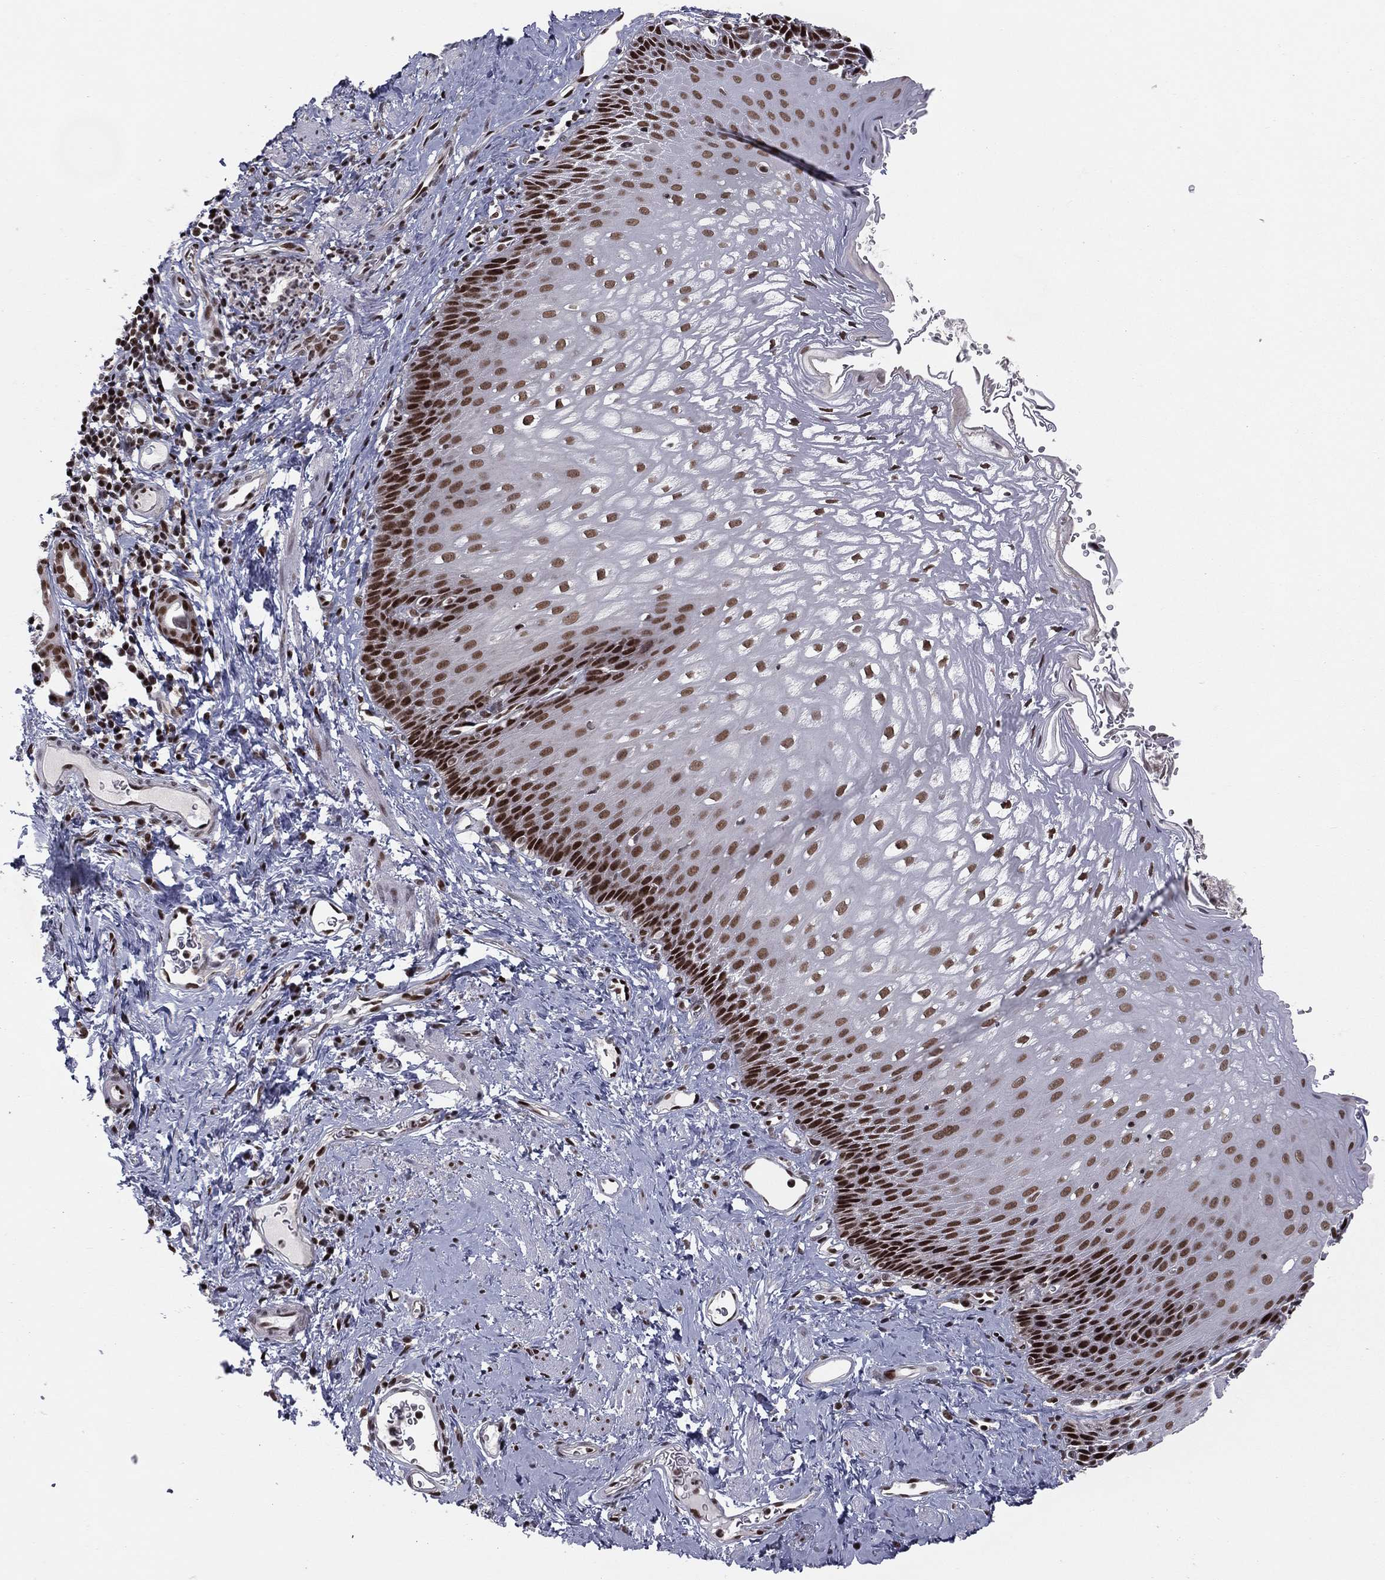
{"staining": {"intensity": "strong", "quantity": "<25%", "location": "nuclear"}, "tissue": "esophagus", "cell_type": "Squamous epithelial cells", "image_type": "normal", "snomed": [{"axis": "morphology", "description": "Normal tissue, NOS"}, {"axis": "topography", "description": "Esophagus"}], "caption": "A brown stain highlights strong nuclear expression of a protein in squamous epithelial cells of benign human esophagus.", "gene": "NFYB", "patient": {"sex": "male", "age": 64}}